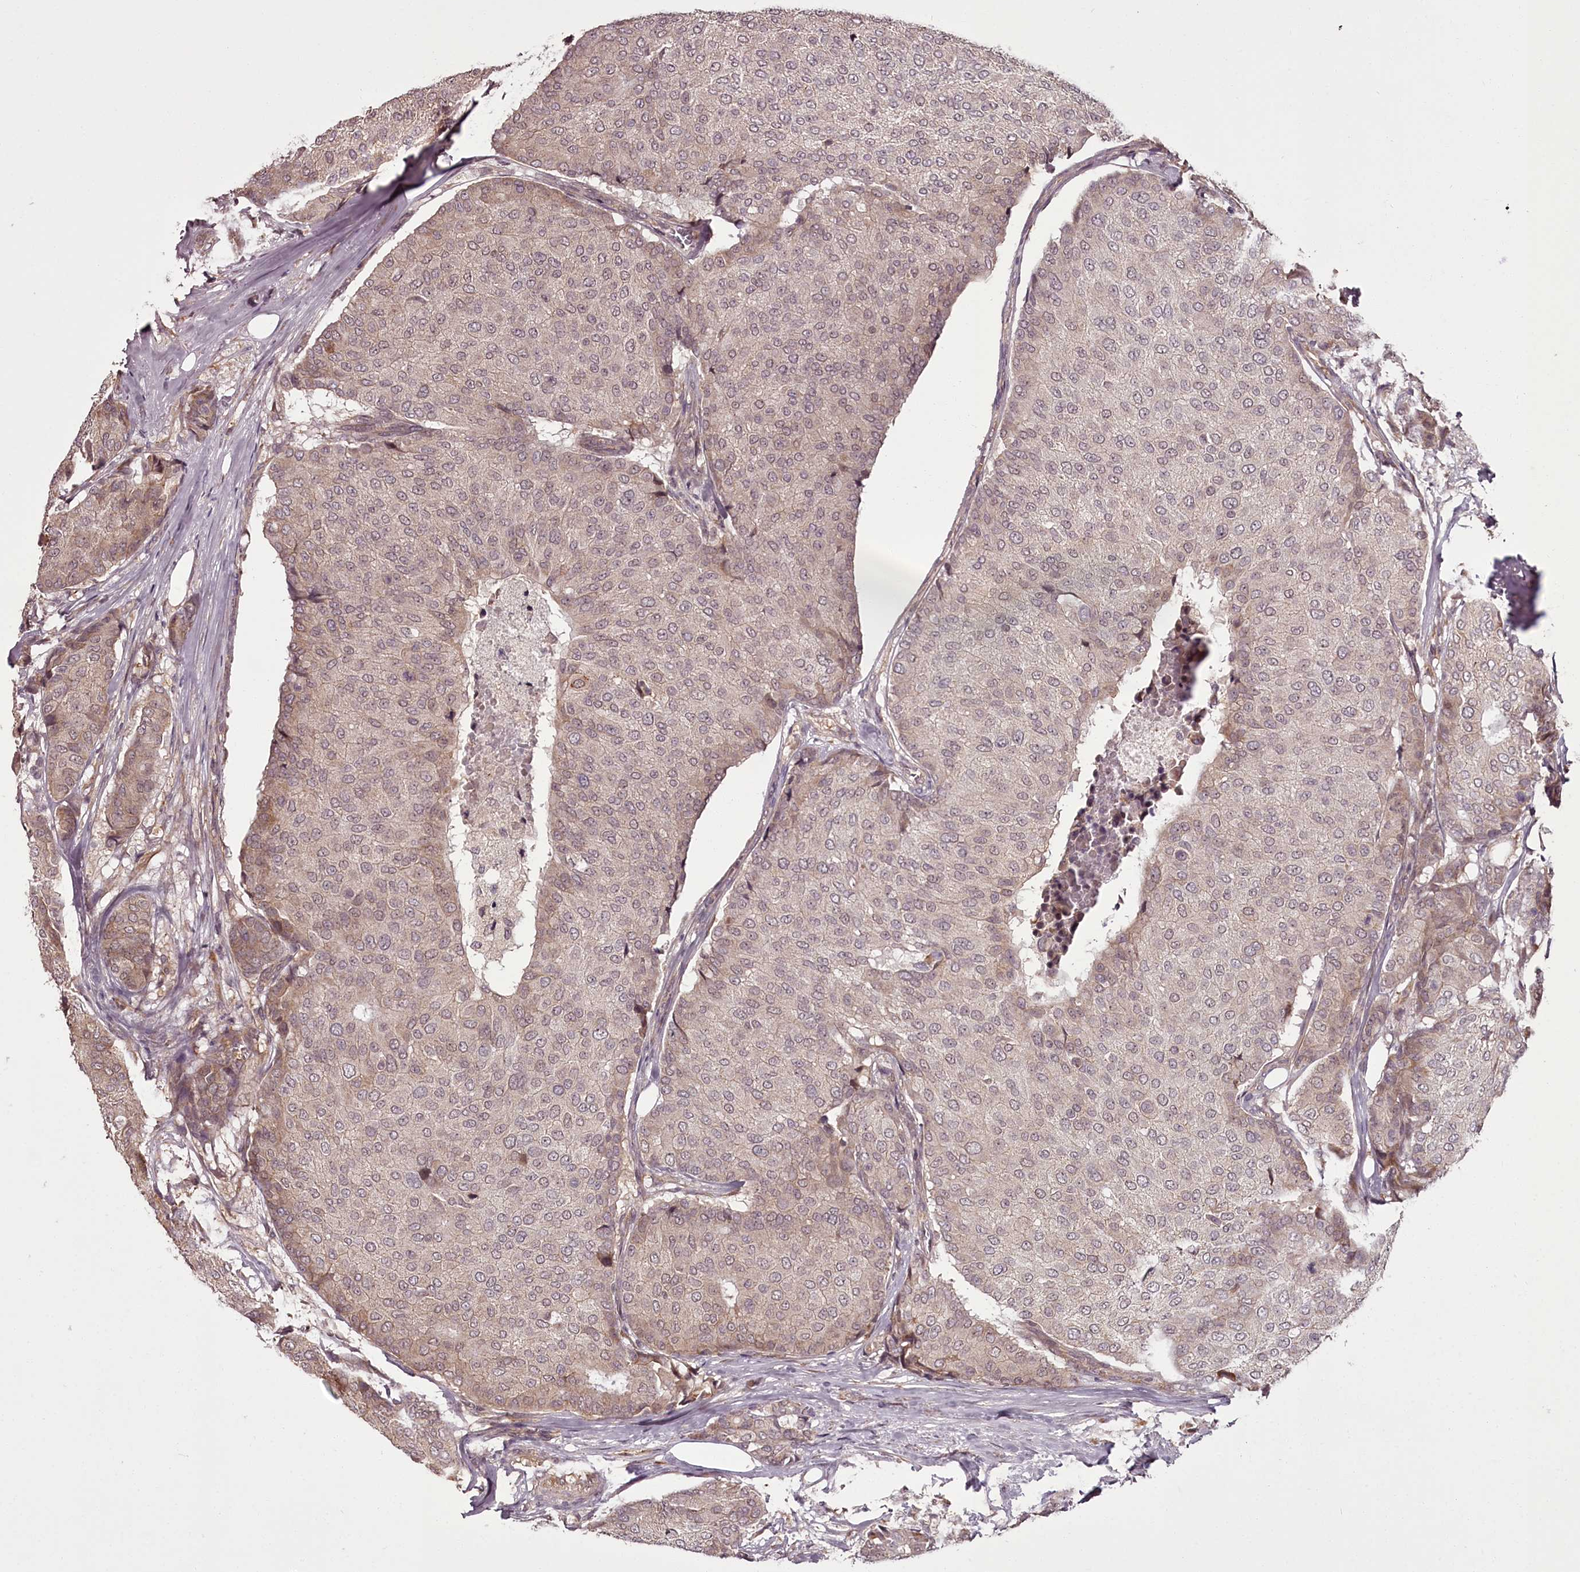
{"staining": {"intensity": "weak", "quantity": "25%-75%", "location": "cytoplasmic/membranous"}, "tissue": "breast cancer", "cell_type": "Tumor cells", "image_type": "cancer", "snomed": [{"axis": "morphology", "description": "Duct carcinoma"}, {"axis": "topography", "description": "Breast"}], "caption": "Protein expression analysis of human breast cancer (infiltrating ductal carcinoma) reveals weak cytoplasmic/membranous expression in approximately 25%-75% of tumor cells. The staining is performed using DAB brown chromogen to label protein expression. The nuclei are counter-stained blue using hematoxylin.", "gene": "CCDC92", "patient": {"sex": "female", "age": 75}}